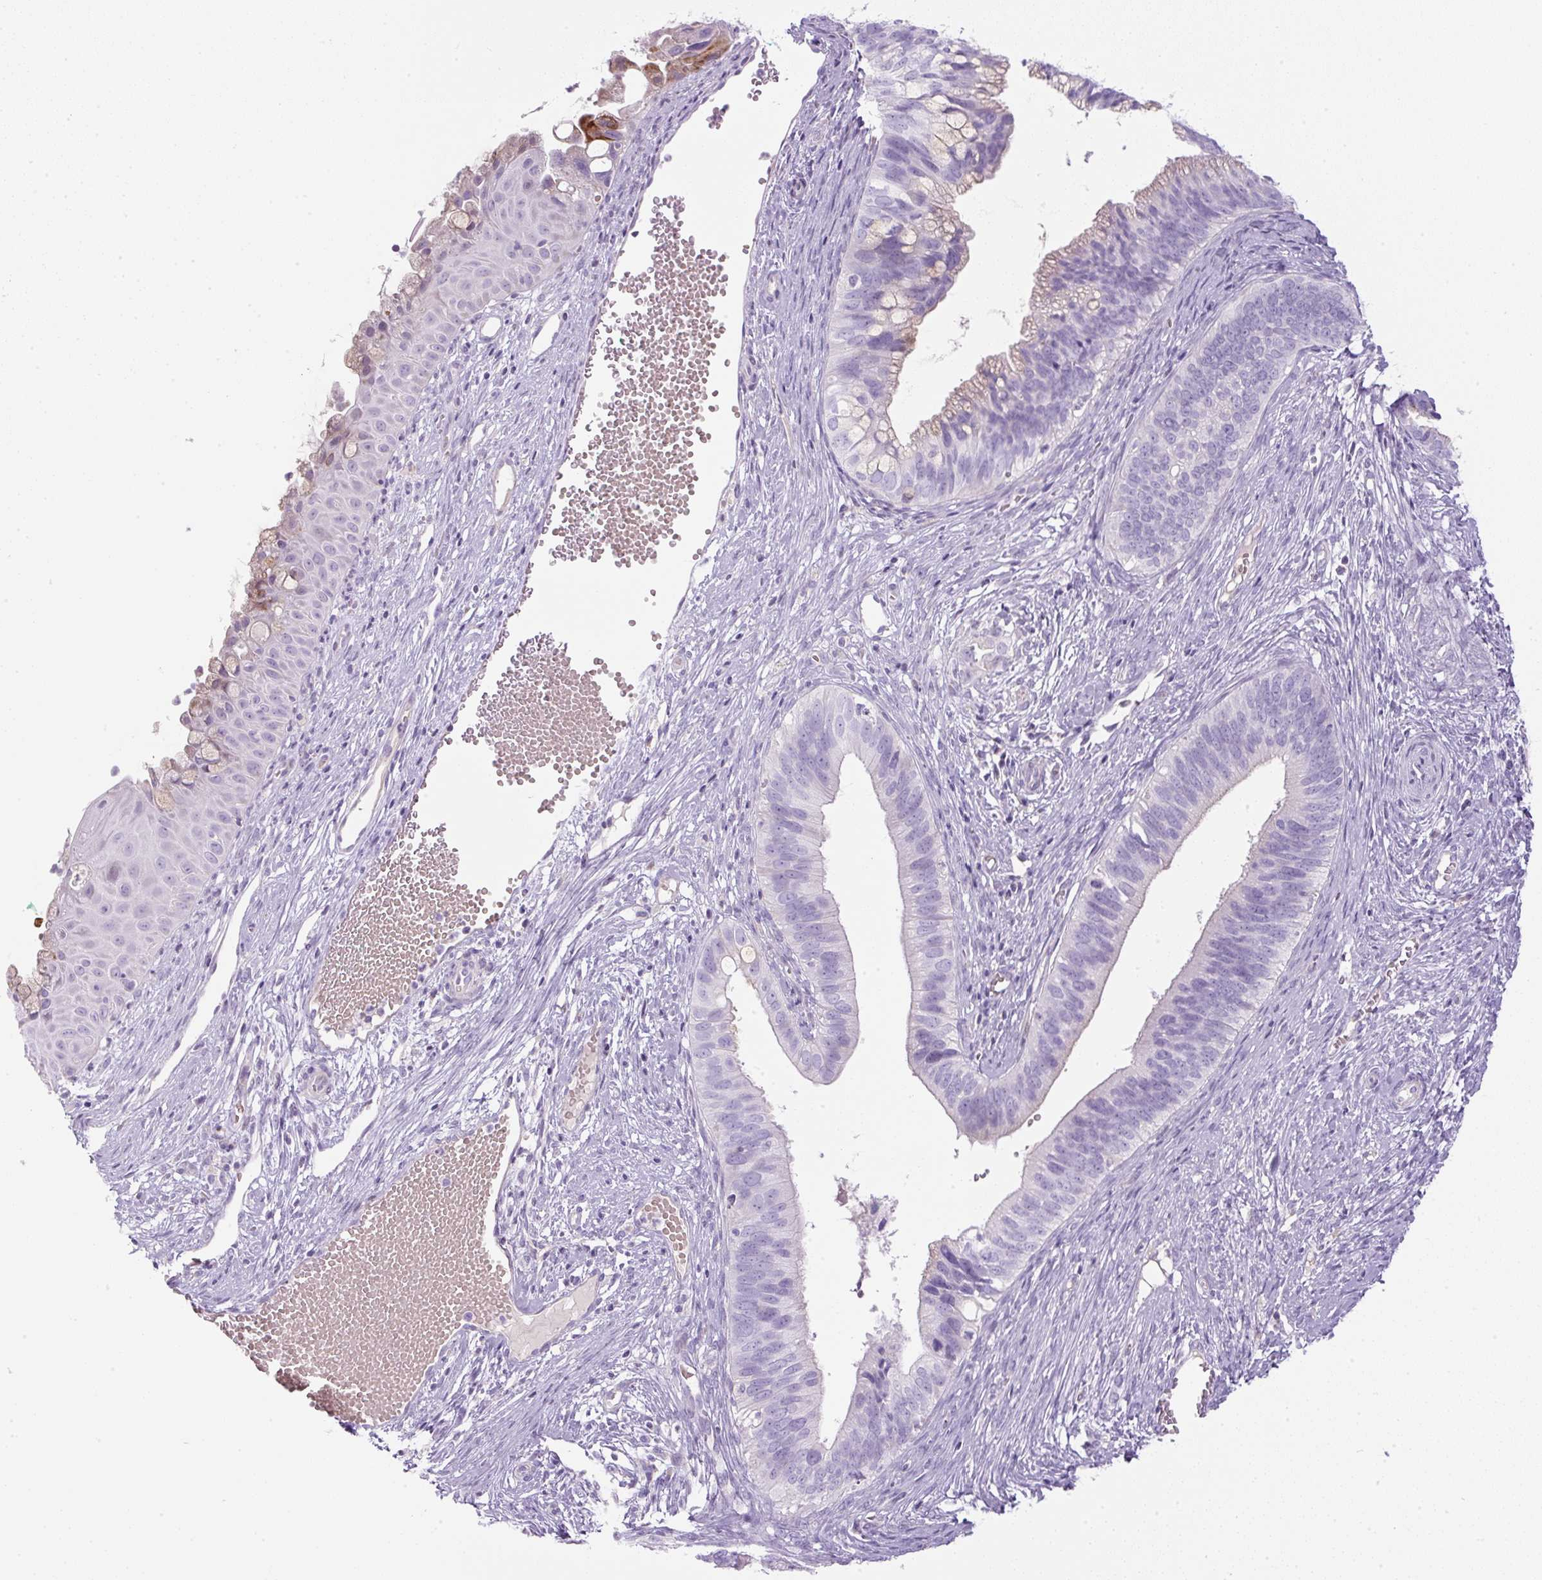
{"staining": {"intensity": "negative", "quantity": "none", "location": "none"}, "tissue": "cervical cancer", "cell_type": "Tumor cells", "image_type": "cancer", "snomed": [{"axis": "morphology", "description": "Adenocarcinoma, NOS"}, {"axis": "topography", "description": "Cervix"}], "caption": "DAB (3,3'-diaminobenzidine) immunohistochemical staining of cervical cancer shows no significant positivity in tumor cells.", "gene": "FGFBP3", "patient": {"sex": "female", "age": 42}}